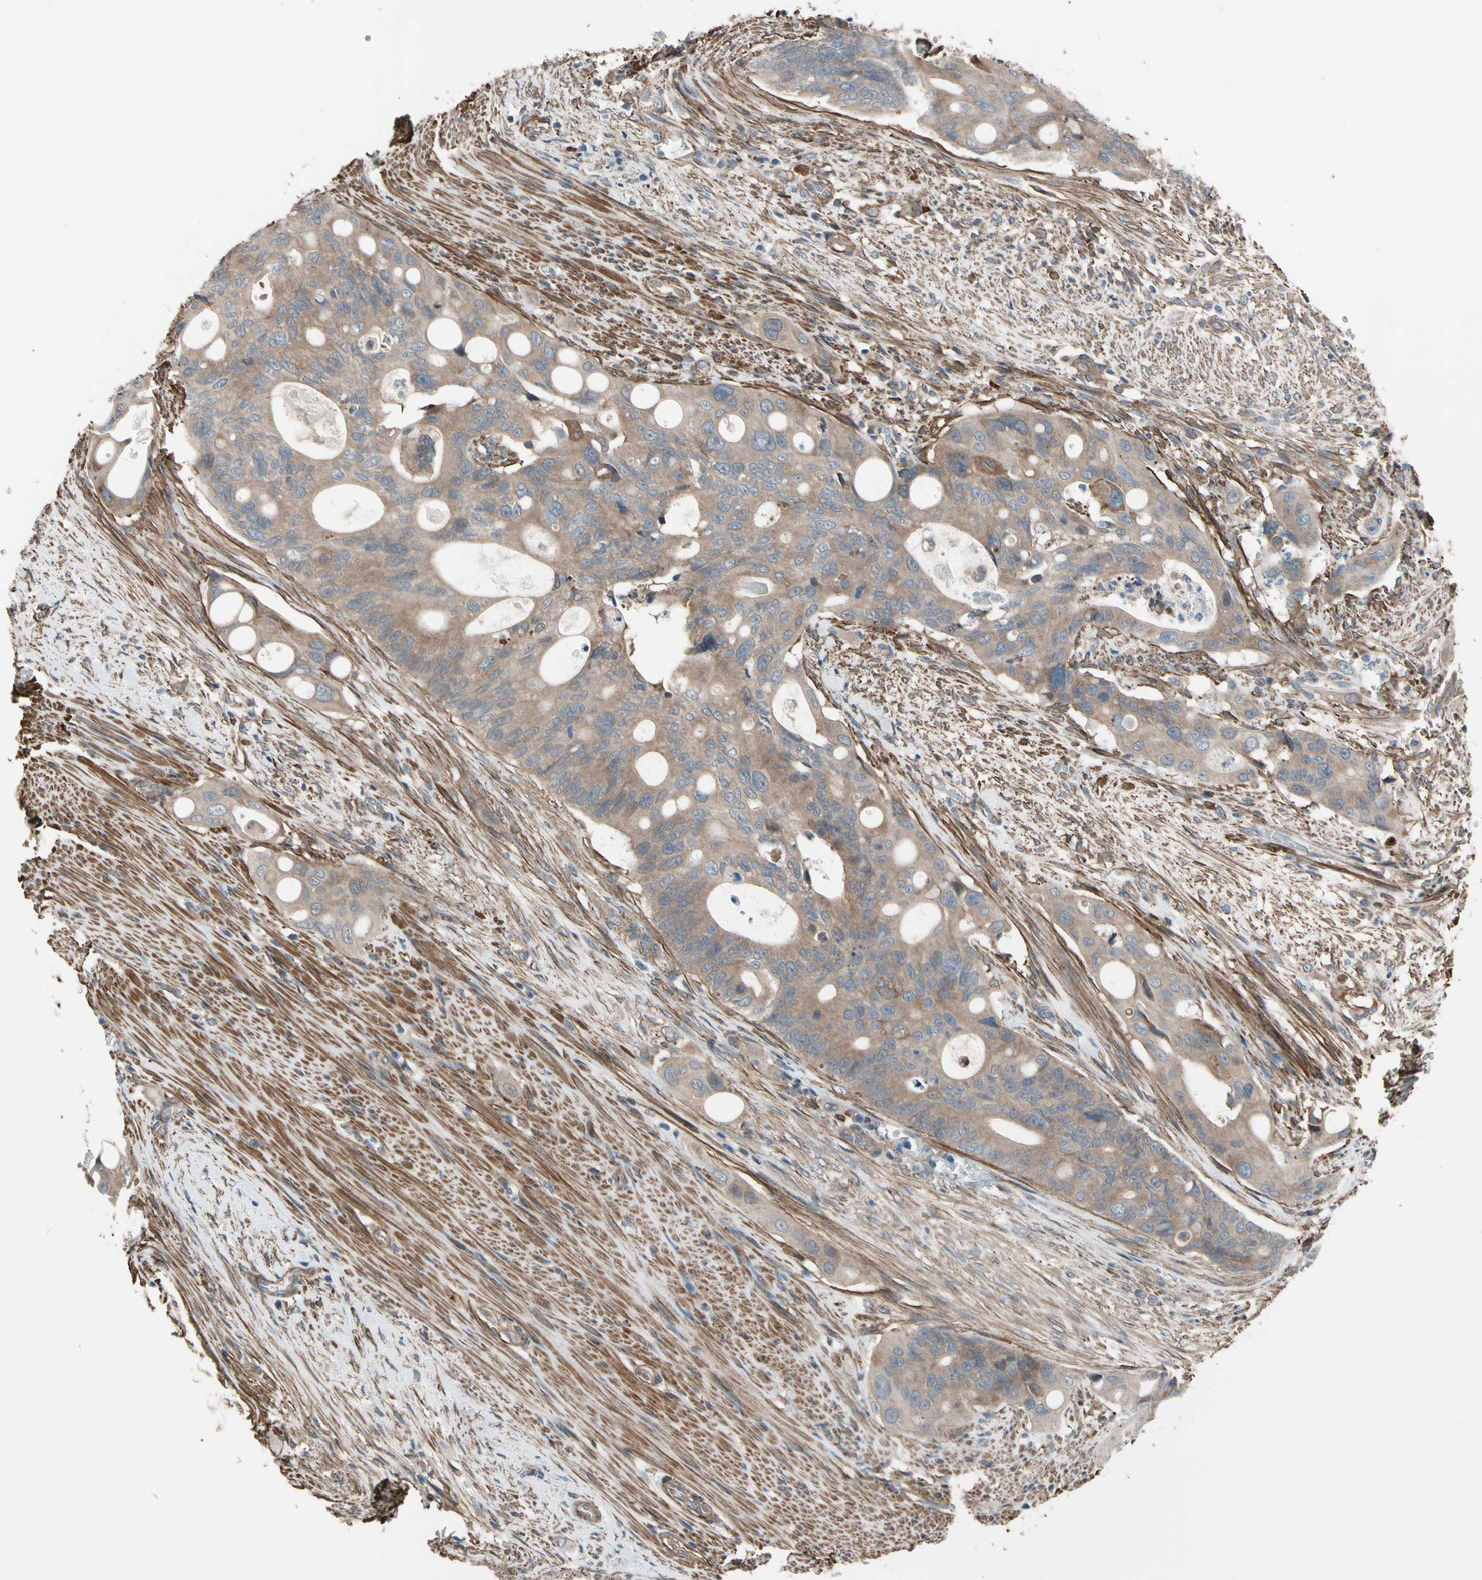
{"staining": {"intensity": "moderate", "quantity": ">75%", "location": "cytoplasmic/membranous"}, "tissue": "colorectal cancer", "cell_type": "Tumor cells", "image_type": "cancer", "snomed": [{"axis": "morphology", "description": "Adenocarcinoma, NOS"}, {"axis": "topography", "description": "Colon"}], "caption": "Human adenocarcinoma (colorectal) stained for a protein (brown) shows moderate cytoplasmic/membranous positive expression in about >75% of tumor cells.", "gene": "LIMK2", "patient": {"sex": "female", "age": 57}}